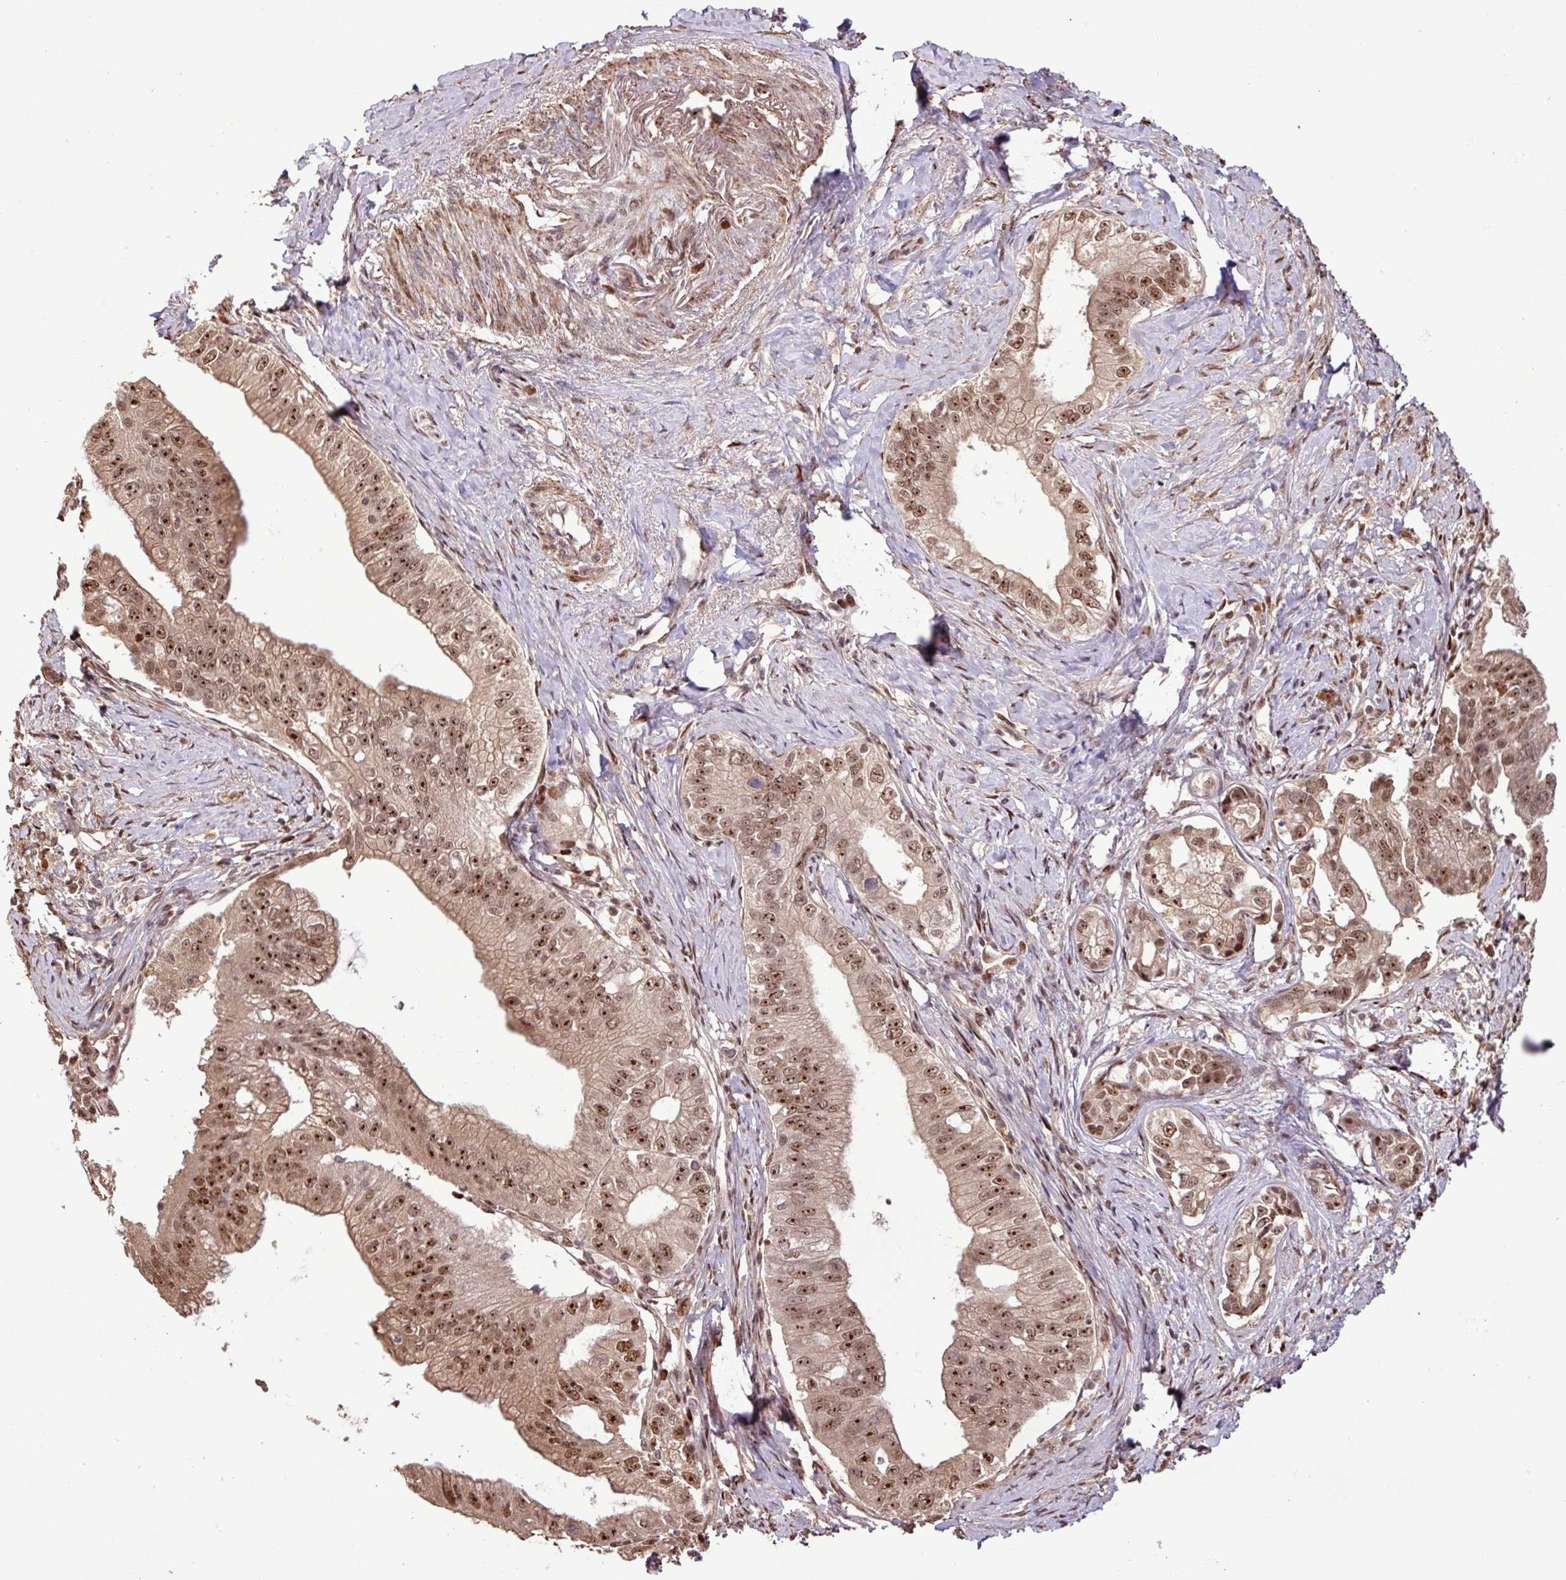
{"staining": {"intensity": "moderate", "quantity": ">75%", "location": "nuclear"}, "tissue": "pancreatic cancer", "cell_type": "Tumor cells", "image_type": "cancer", "snomed": [{"axis": "morphology", "description": "Adenocarcinoma, NOS"}, {"axis": "topography", "description": "Pancreas"}], "caption": "This image exhibits immunohistochemistry (IHC) staining of pancreatic cancer (adenocarcinoma), with medium moderate nuclear staining in about >75% of tumor cells.", "gene": "SLC22A24", "patient": {"sex": "male", "age": 70}}